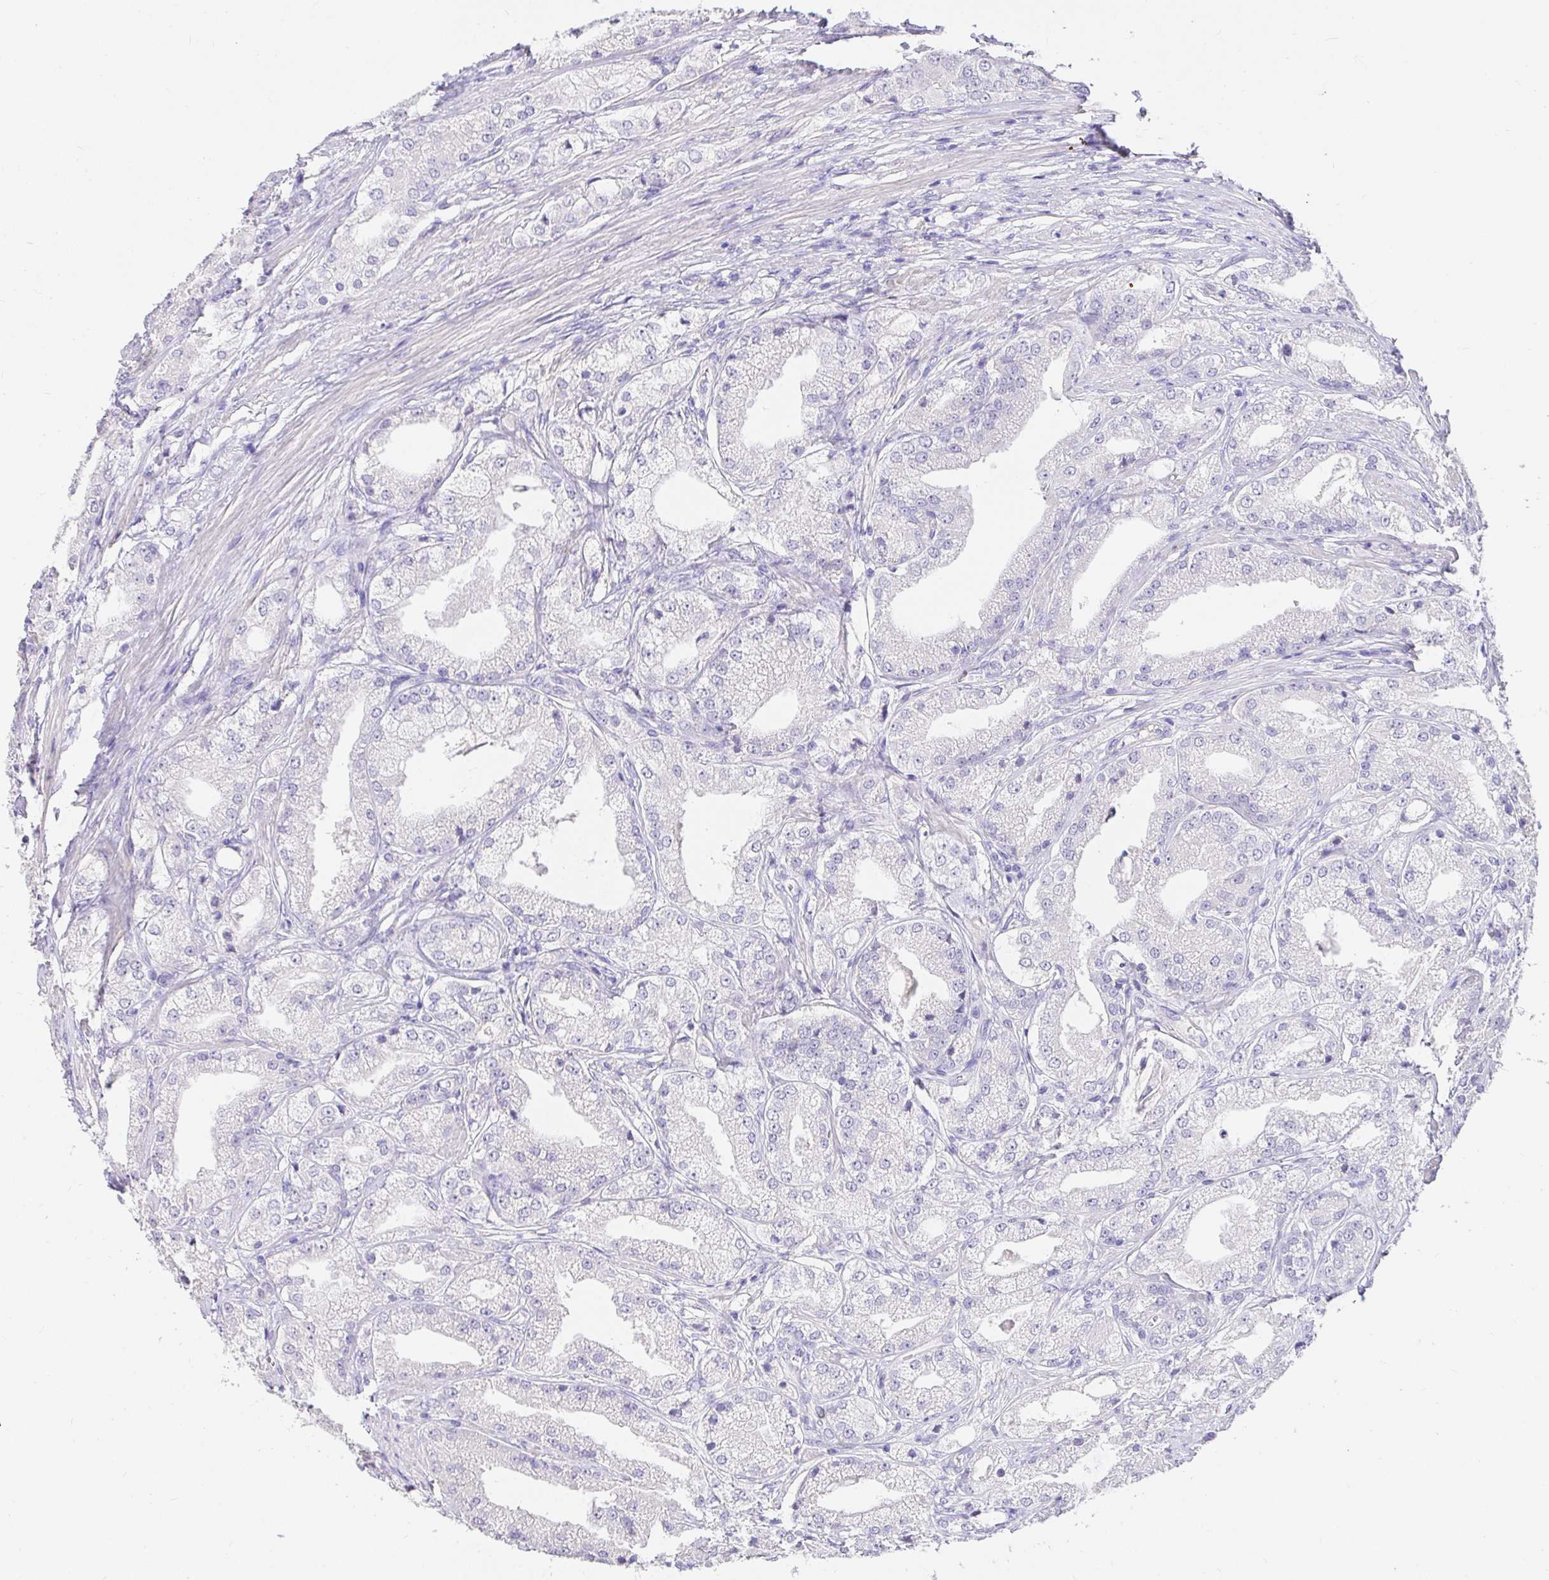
{"staining": {"intensity": "negative", "quantity": "none", "location": "none"}, "tissue": "prostate cancer", "cell_type": "Tumor cells", "image_type": "cancer", "snomed": [{"axis": "morphology", "description": "Adenocarcinoma, High grade"}, {"axis": "topography", "description": "Prostate"}], "caption": "High power microscopy histopathology image of an immunohistochemistry photomicrograph of high-grade adenocarcinoma (prostate), revealing no significant positivity in tumor cells.", "gene": "CDO1", "patient": {"sex": "male", "age": 61}}